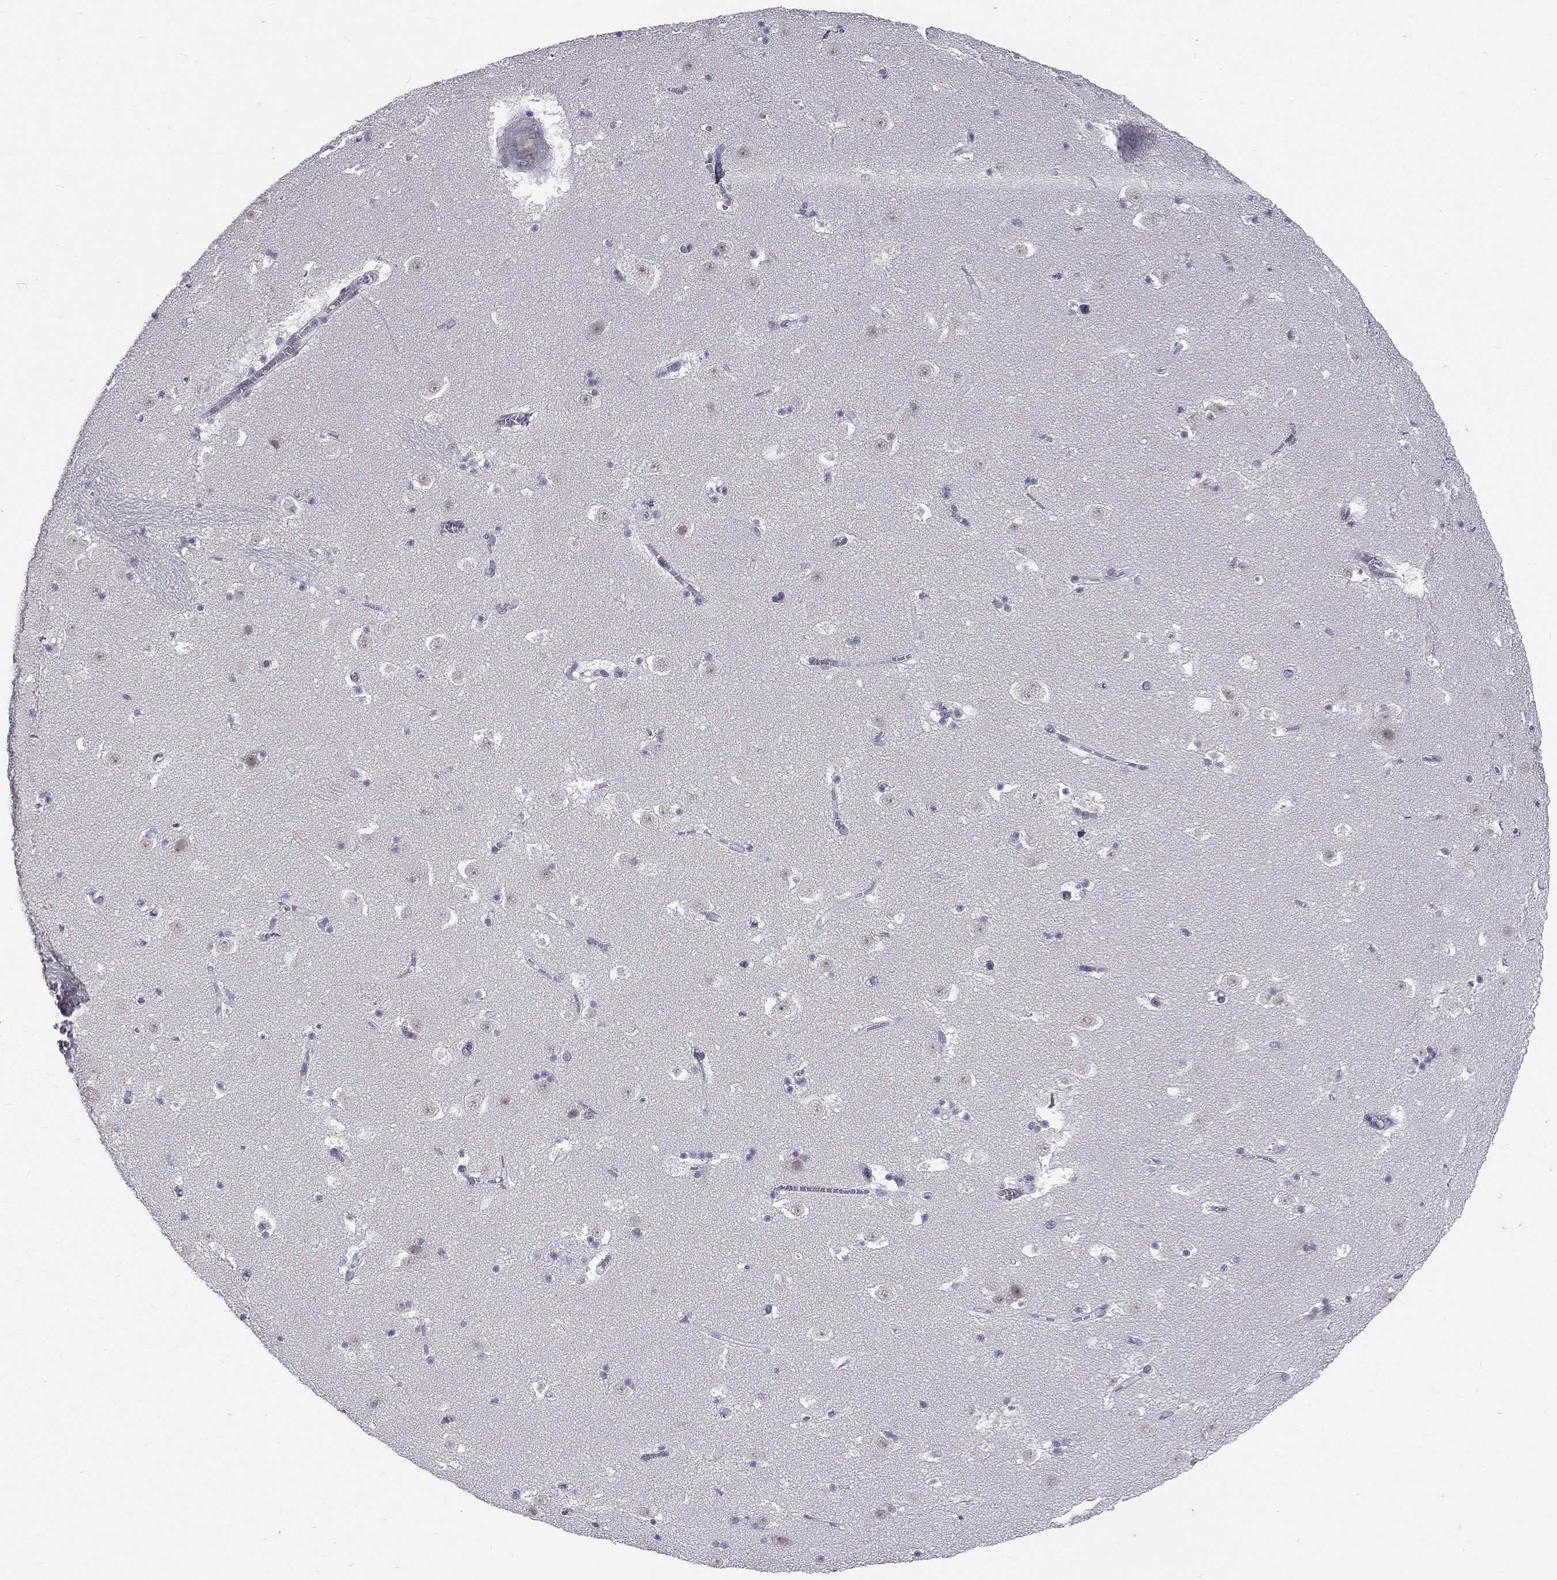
{"staining": {"intensity": "negative", "quantity": "none", "location": "none"}, "tissue": "caudate", "cell_type": "Glial cells", "image_type": "normal", "snomed": [{"axis": "morphology", "description": "Normal tissue, NOS"}, {"axis": "topography", "description": "Lateral ventricle wall"}], "caption": "This is a image of immunohistochemistry staining of unremarkable caudate, which shows no positivity in glial cells.", "gene": "MORC2", "patient": {"sex": "female", "age": 42}}